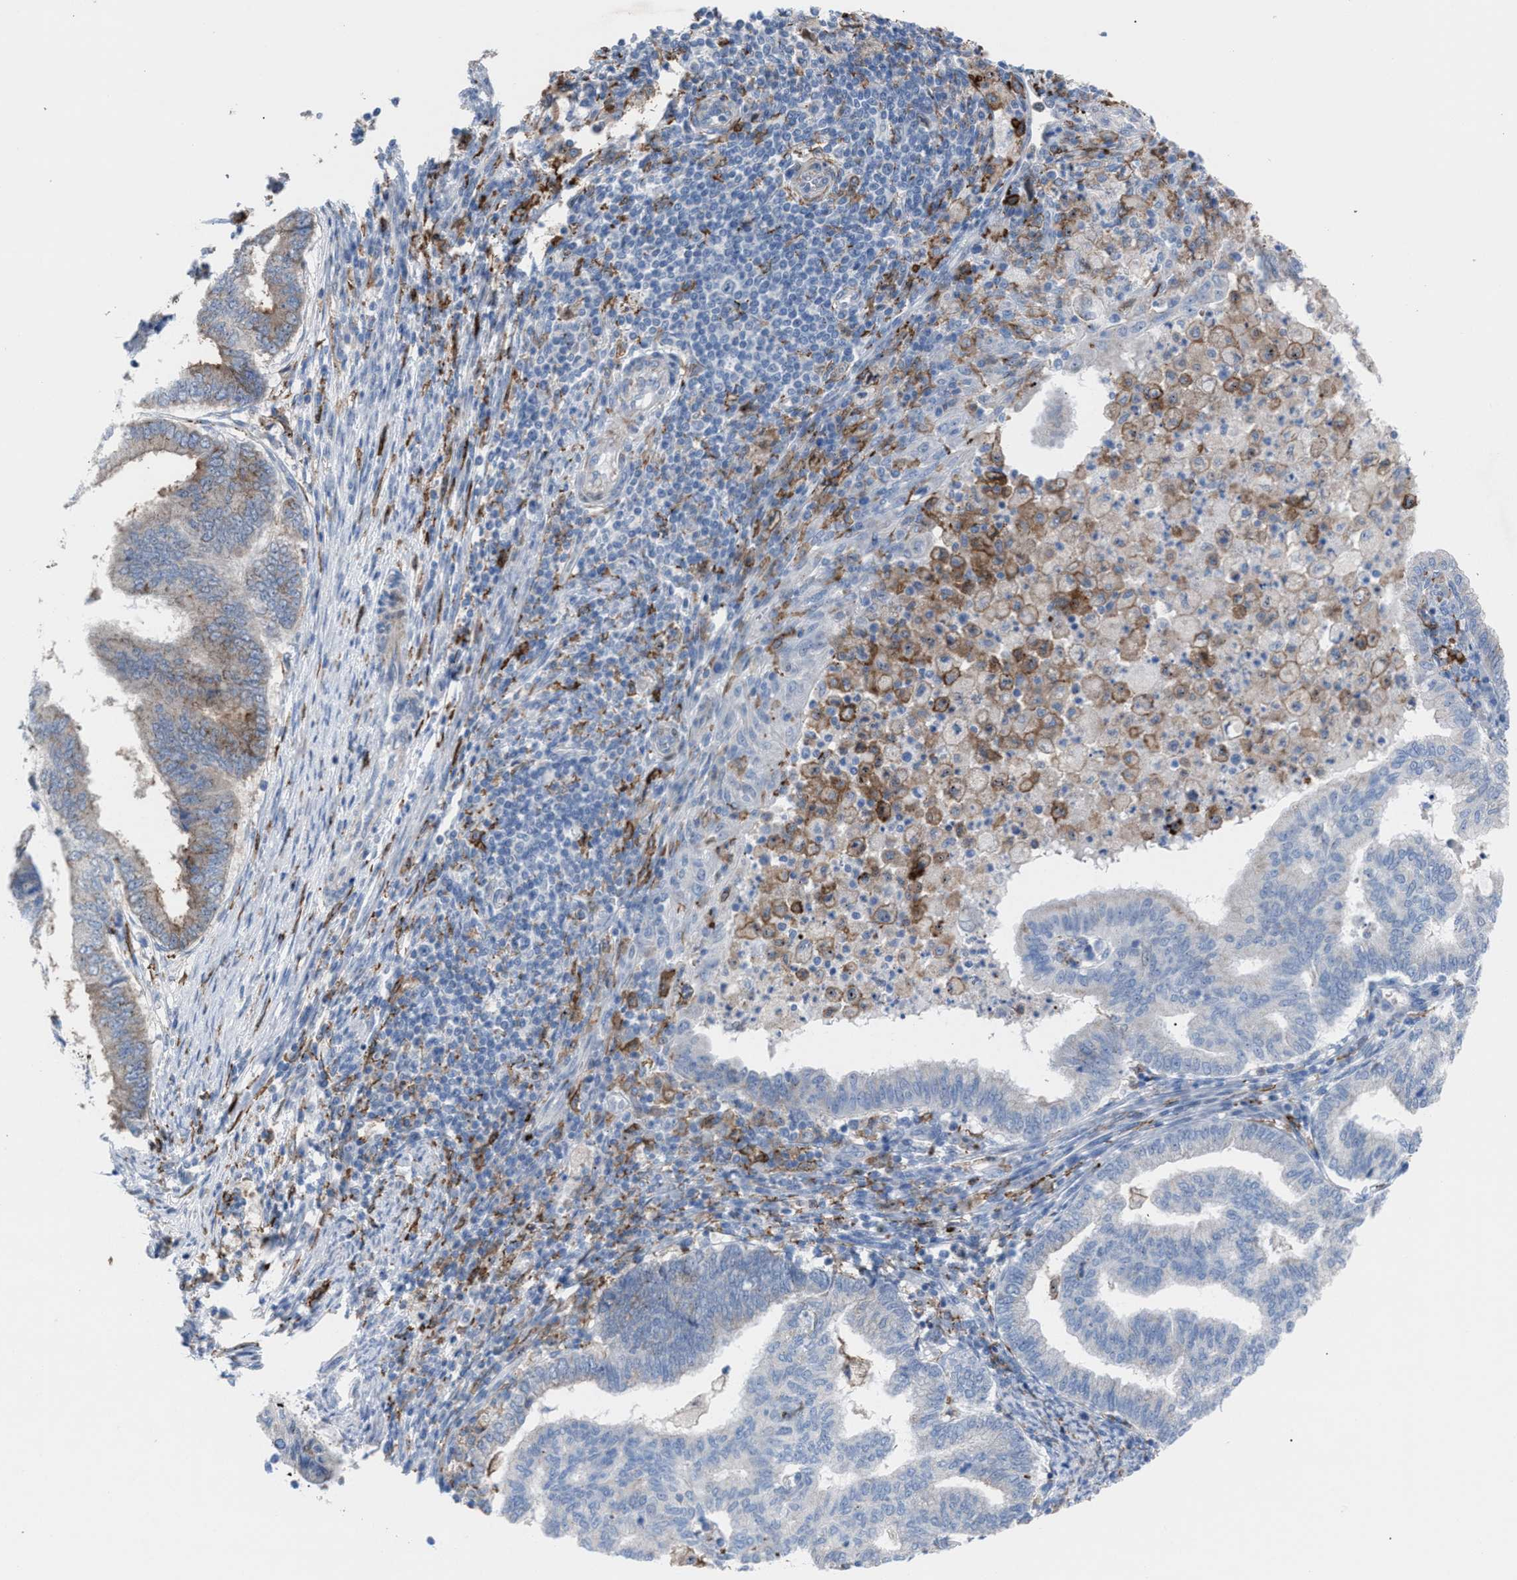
{"staining": {"intensity": "weak", "quantity": "<25%", "location": "cytoplasmic/membranous"}, "tissue": "endometrial cancer", "cell_type": "Tumor cells", "image_type": "cancer", "snomed": [{"axis": "morphology", "description": "Polyp, NOS"}, {"axis": "morphology", "description": "Adenocarcinoma, NOS"}, {"axis": "morphology", "description": "Adenoma, NOS"}, {"axis": "topography", "description": "Endometrium"}], "caption": "An immunohistochemistry micrograph of adenocarcinoma (endometrial) is shown. There is no staining in tumor cells of adenocarcinoma (endometrial).", "gene": "SLC47A1", "patient": {"sex": "female", "age": 79}}